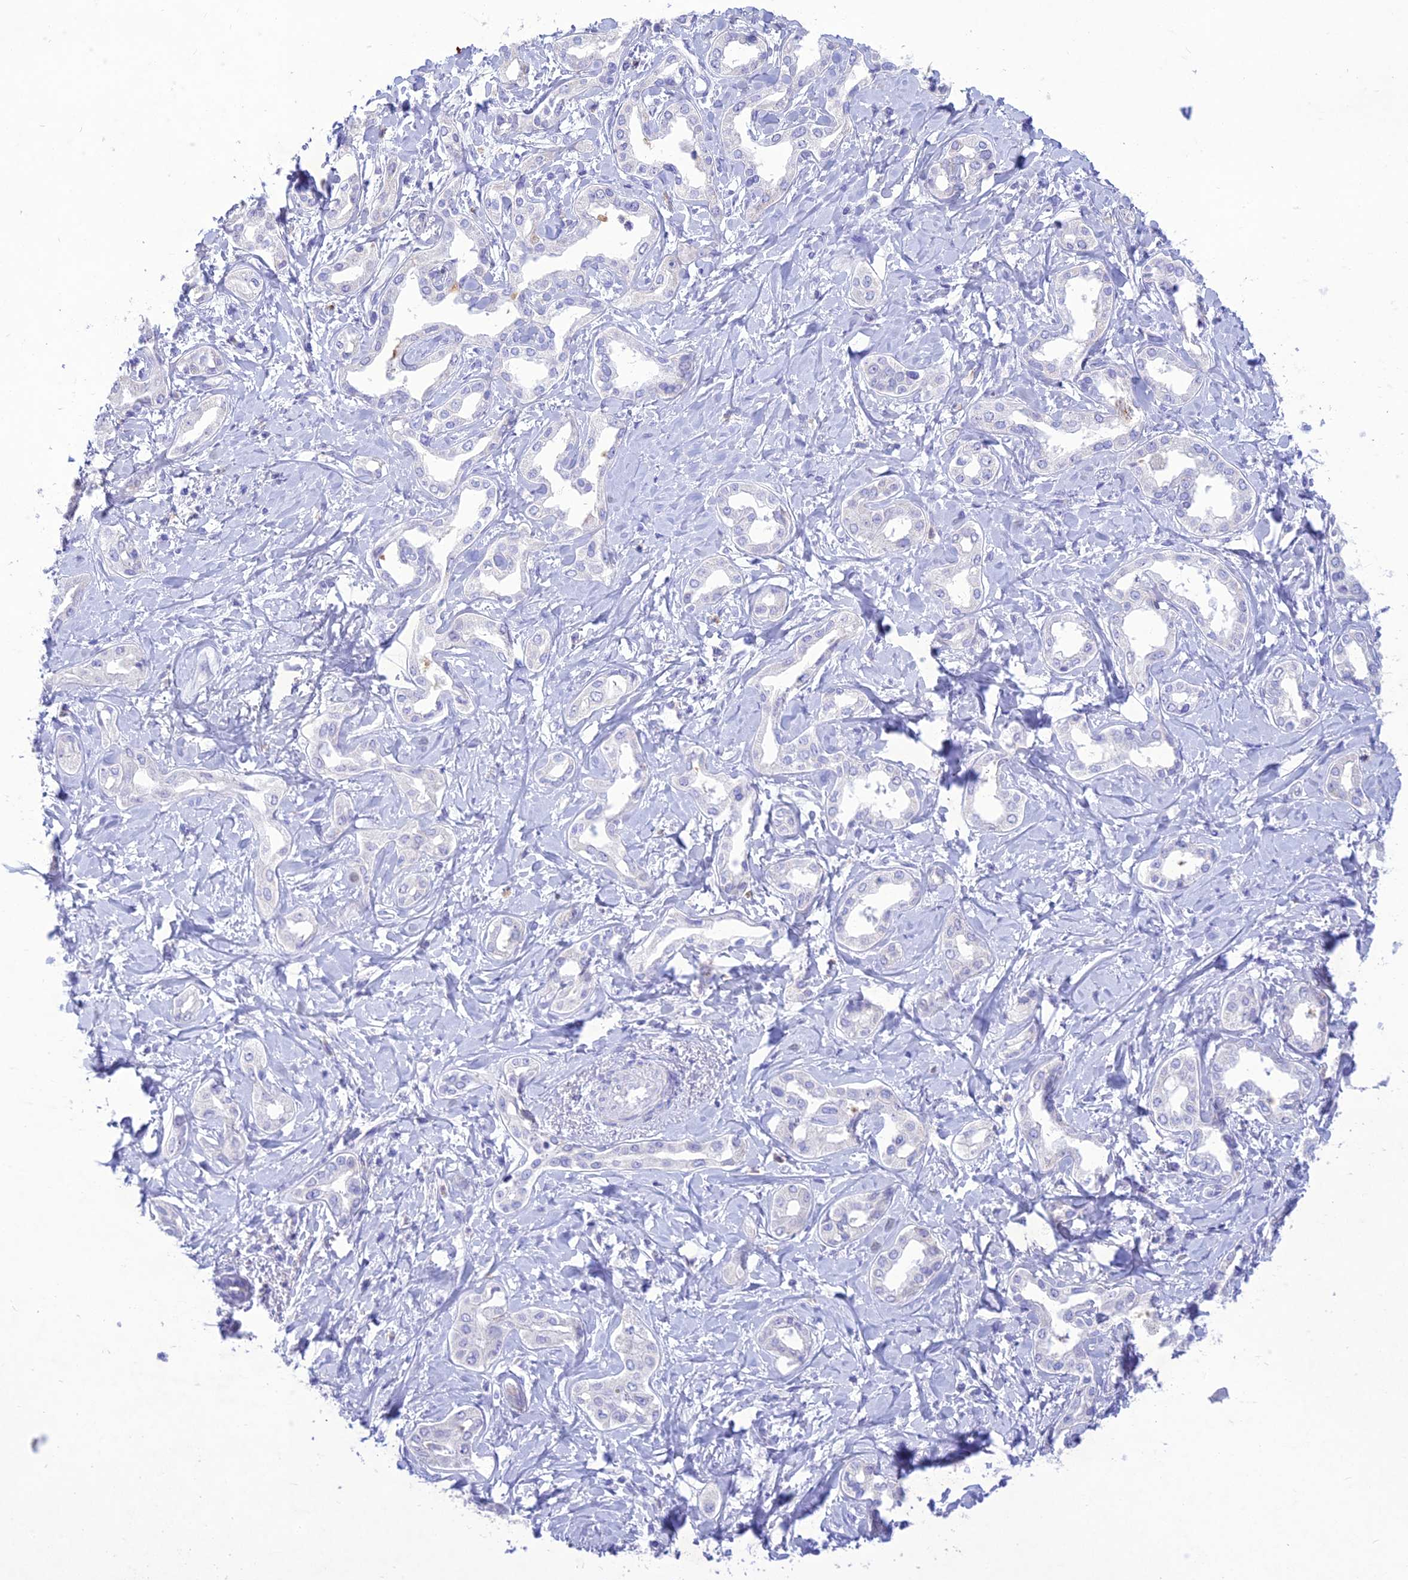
{"staining": {"intensity": "negative", "quantity": "none", "location": "none"}, "tissue": "liver cancer", "cell_type": "Tumor cells", "image_type": "cancer", "snomed": [{"axis": "morphology", "description": "Cholangiocarcinoma"}, {"axis": "topography", "description": "Liver"}], "caption": "DAB (3,3'-diaminobenzidine) immunohistochemical staining of liver cancer (cholangiocarcinoma) reveals no significant positivity in tumor cells. (DAB (3,3'-diaminobenzidine) immunohistochemistry, high magnification).", "gene": "SLC13A5", "patient": {"sex": "female", "age": 77}}